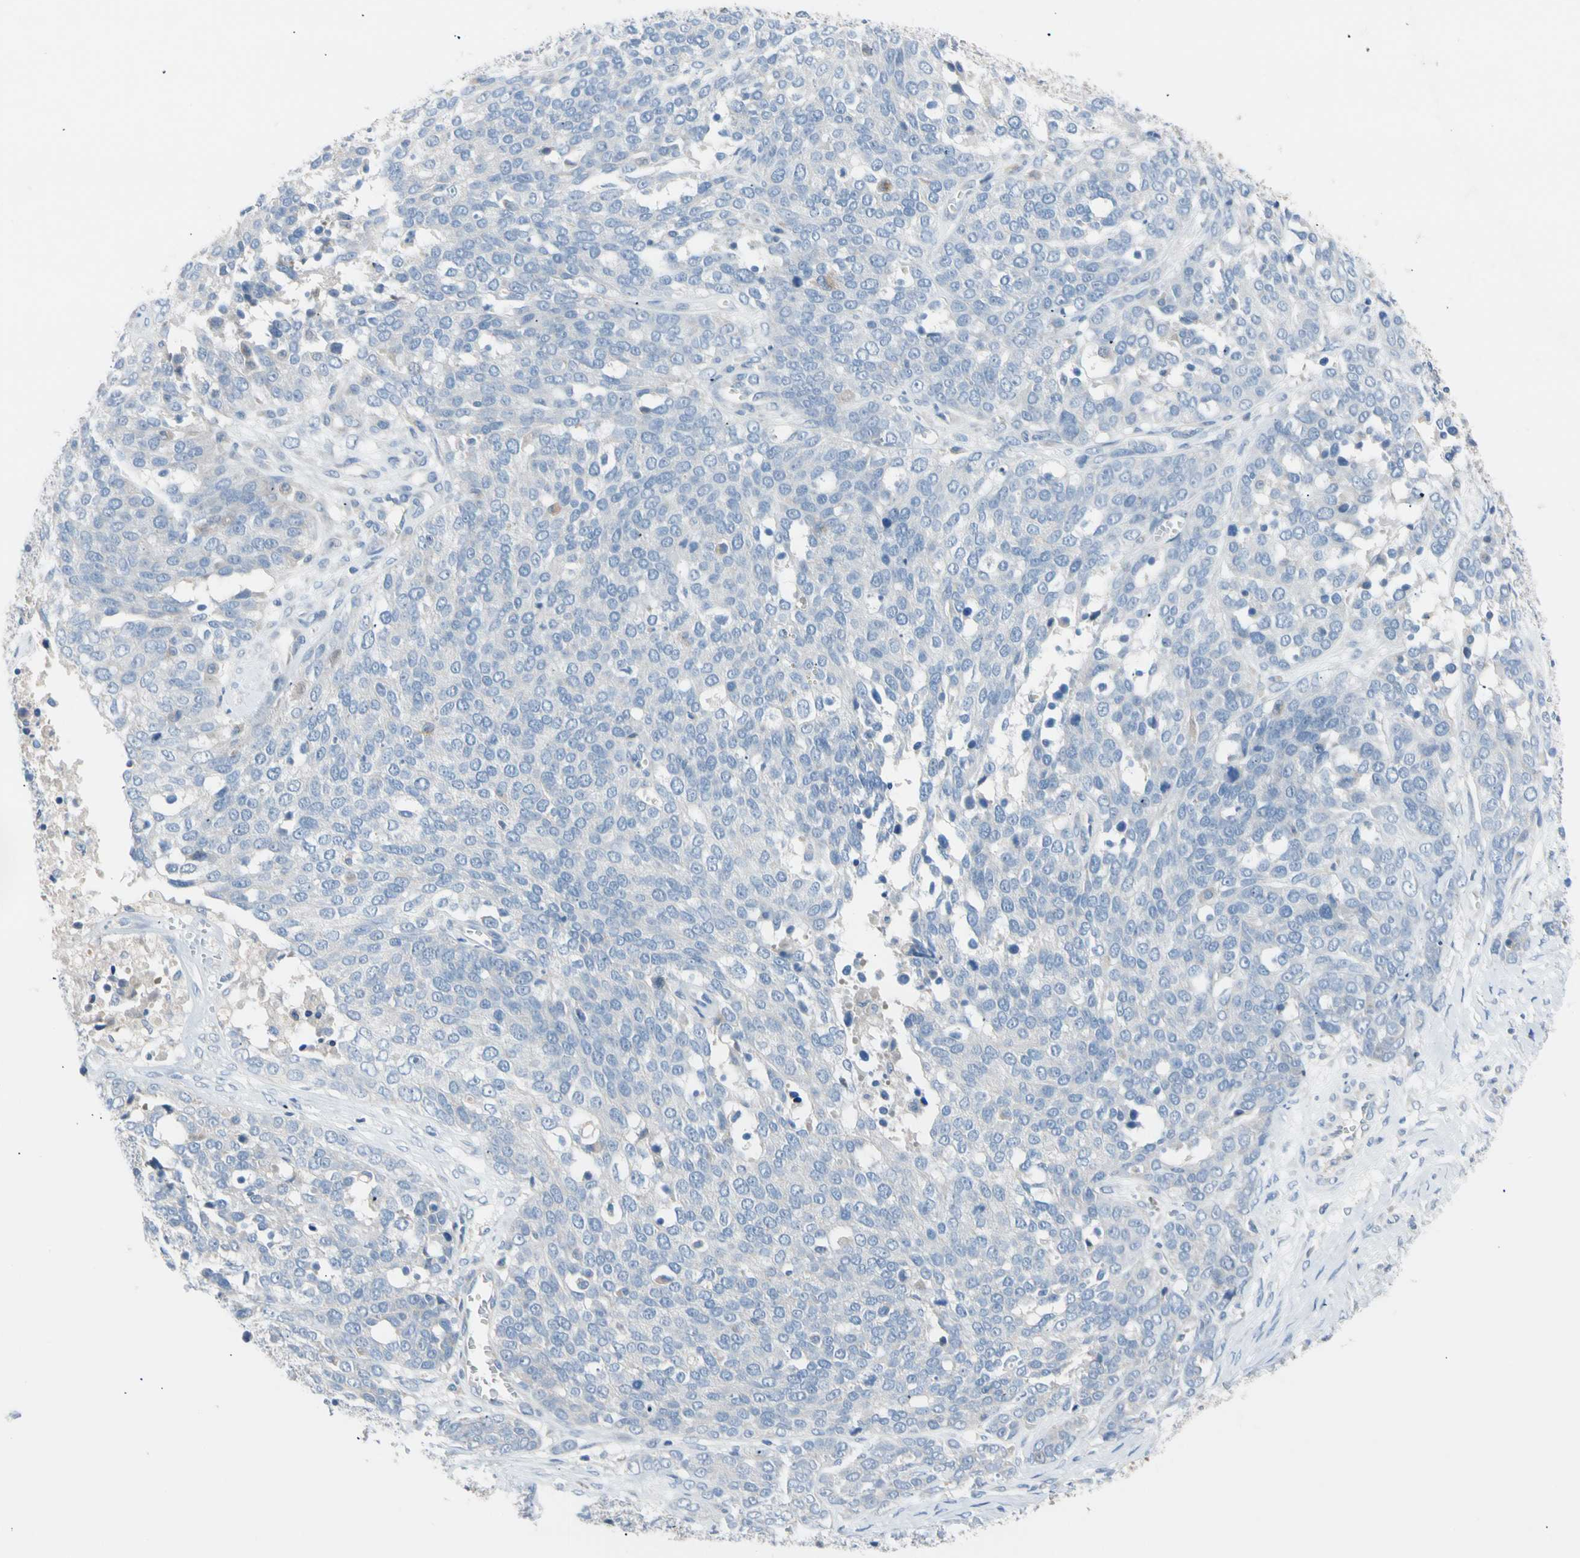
{"staining": {"intensity": "negative", "quantity": "none", "location": "none"}, "tissue": "ovarian cancer", "cell_type": "Tumor cells", "image_type": "cancer", "snomed": [{"axis": "morphology", "description": "Cystadenocarcinoma, serous, NOS"}, {"axis": "topography", "description": "Ovary"}], "caption": "This micrograph is of serous cystadenocarcinoma (ovarian) stained with immunohistochemistry to label a protein in brown with the nuclei are counter-stained blue. There is no positivity in tumor cells. Brightfield microscopy of immunohistochemistry (IHC) stained with DAB (3,3'-diaminobenzidine) (brown) and hematoxylin (blue), captured at high magnification.", "gene": "CASQ1", "patient": {"sex": "female", "age": 44}}